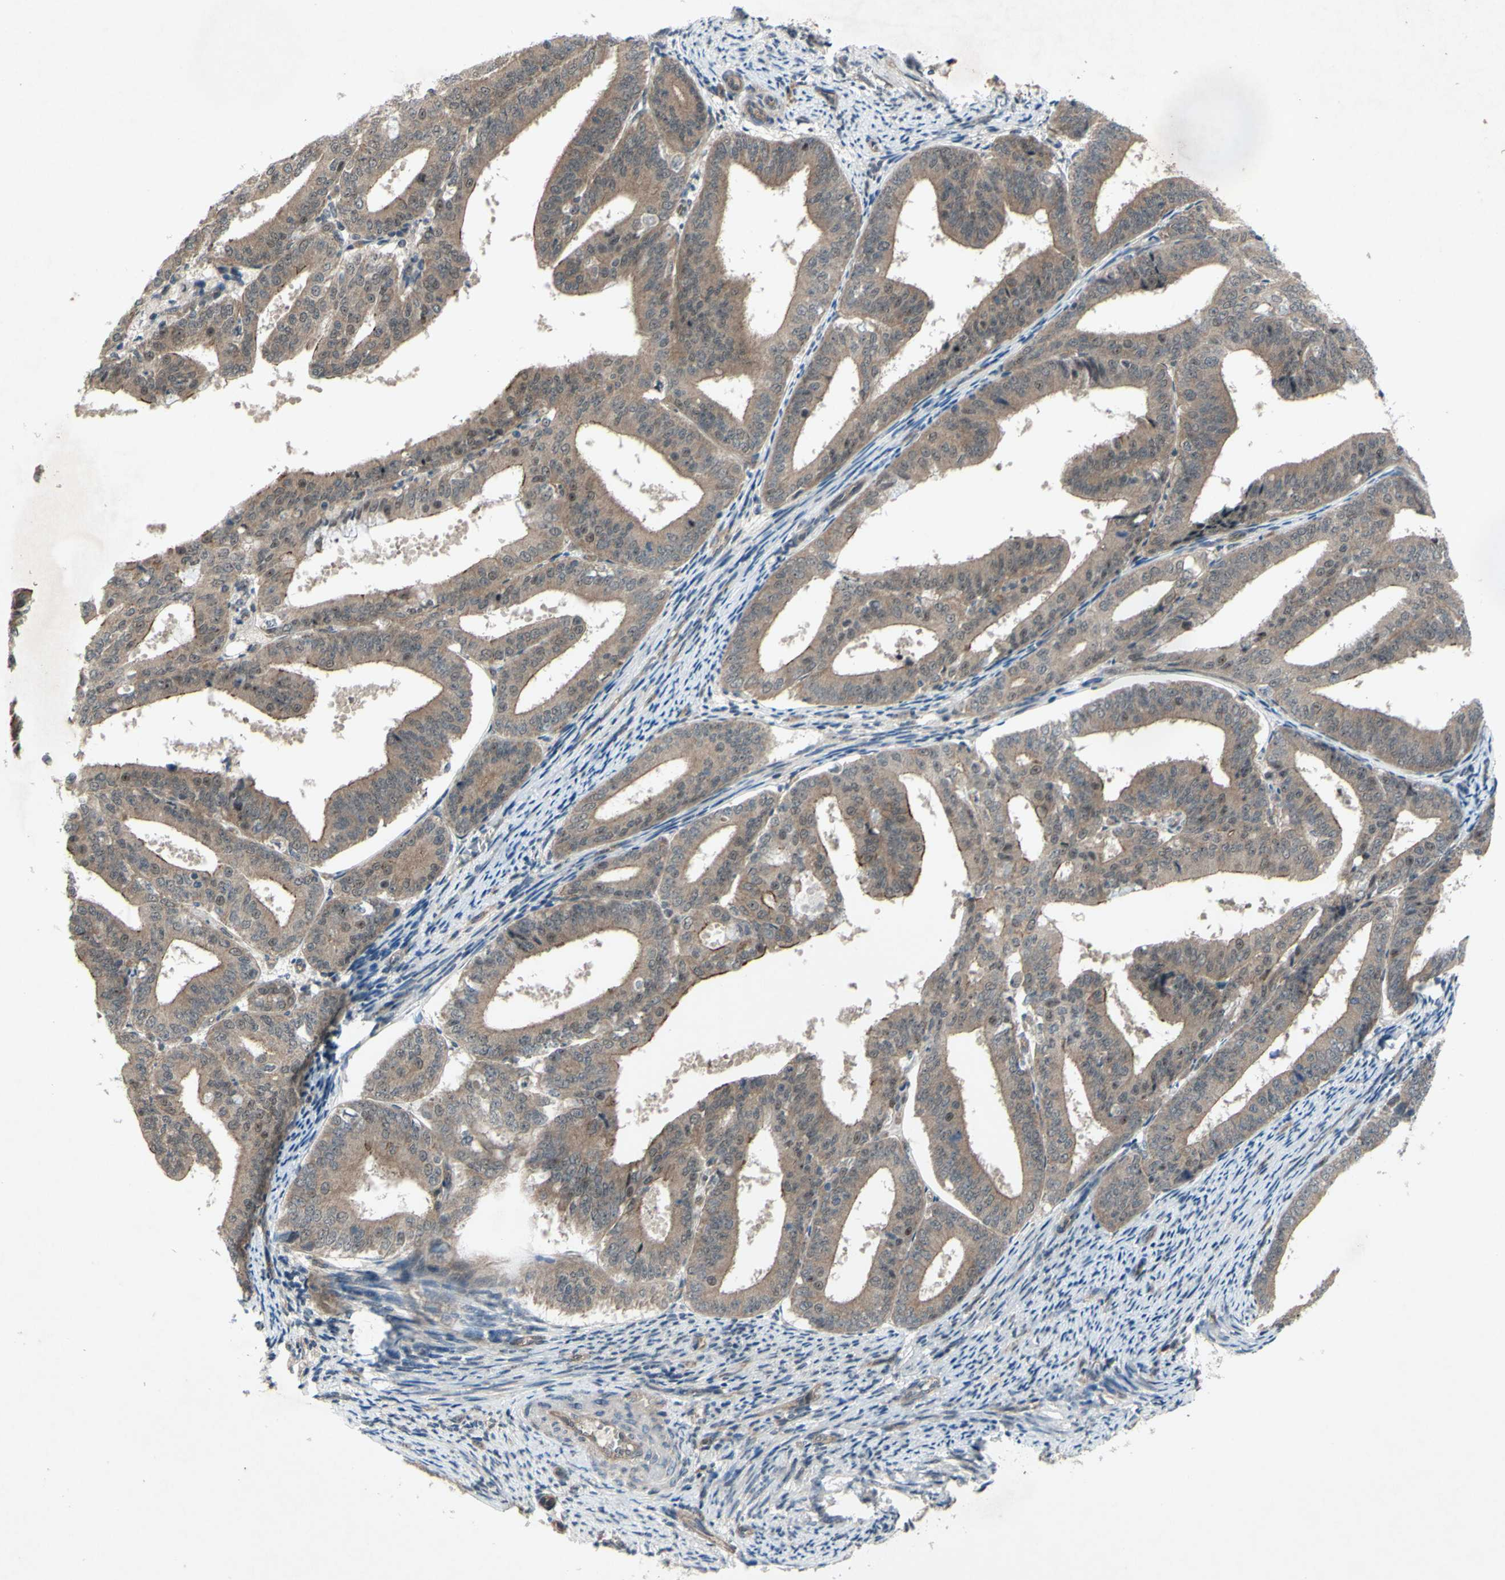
{"staining": {"intensity": "moderate", "quantity": "25%-75%", "location": "cytoplasmic/membranous"}, "tissue": "endometrial cancer", "cell_type": "Tumor cells", "image_type": "cancer", "snomed": [{"axis": "morphology", "description": "Adenocarcinoma, NOS"}, {"axis": "topography", "description": "Endometrium"}], "caption": "Immunohistochemical staining of endometrial cancer displays medium levels of moderate cytoplasmic/membranous positivity in approximately 25%-75% of tumor cells. (DAB IHC with brightfield microscopy, high magnification).", "gene": "TRDMT1", "patient": {"sex": "female", "age": 63}}